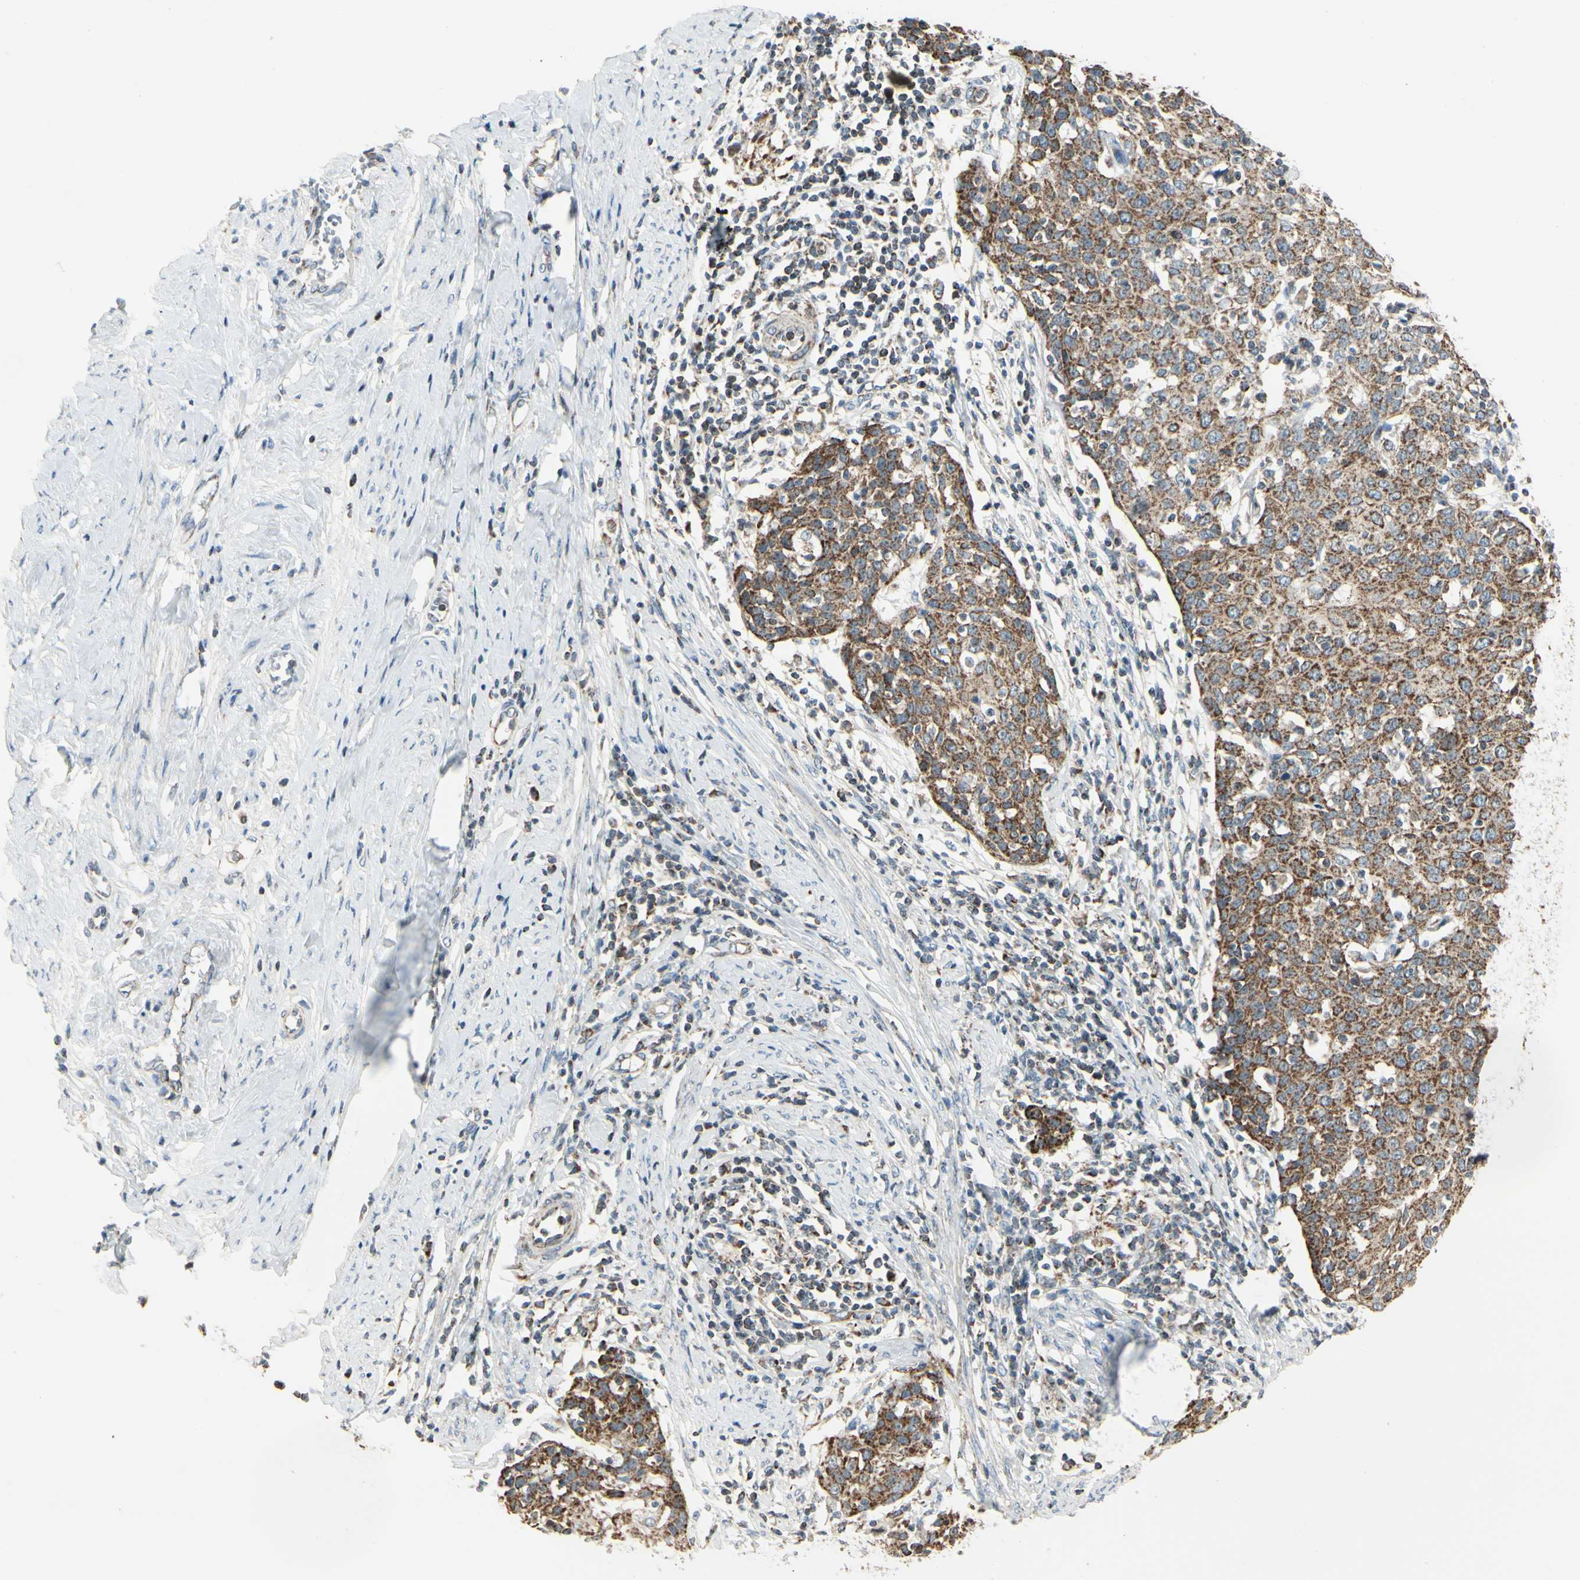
{"staining": {"intensity": "strong", "quantity": ">75%", "location": "cytoplasmic/membranous"}, "tissue": "cervical cancer", "cell_type": "Tumor cells", "image_type": "cancer", "snomed": [{"axis": "morphology", "description": "Squamous cell carcinoma, NOS"}, {"axis": "topography", "description": "Cervix"}], "caption": "This is a histology image of IHC staining of cervical cancer, which shows strong staining in the cytoplasmic/membranous of tumor cells.", "gene": "ANKS6", "patient": {"sex": "female", "age": 38}}